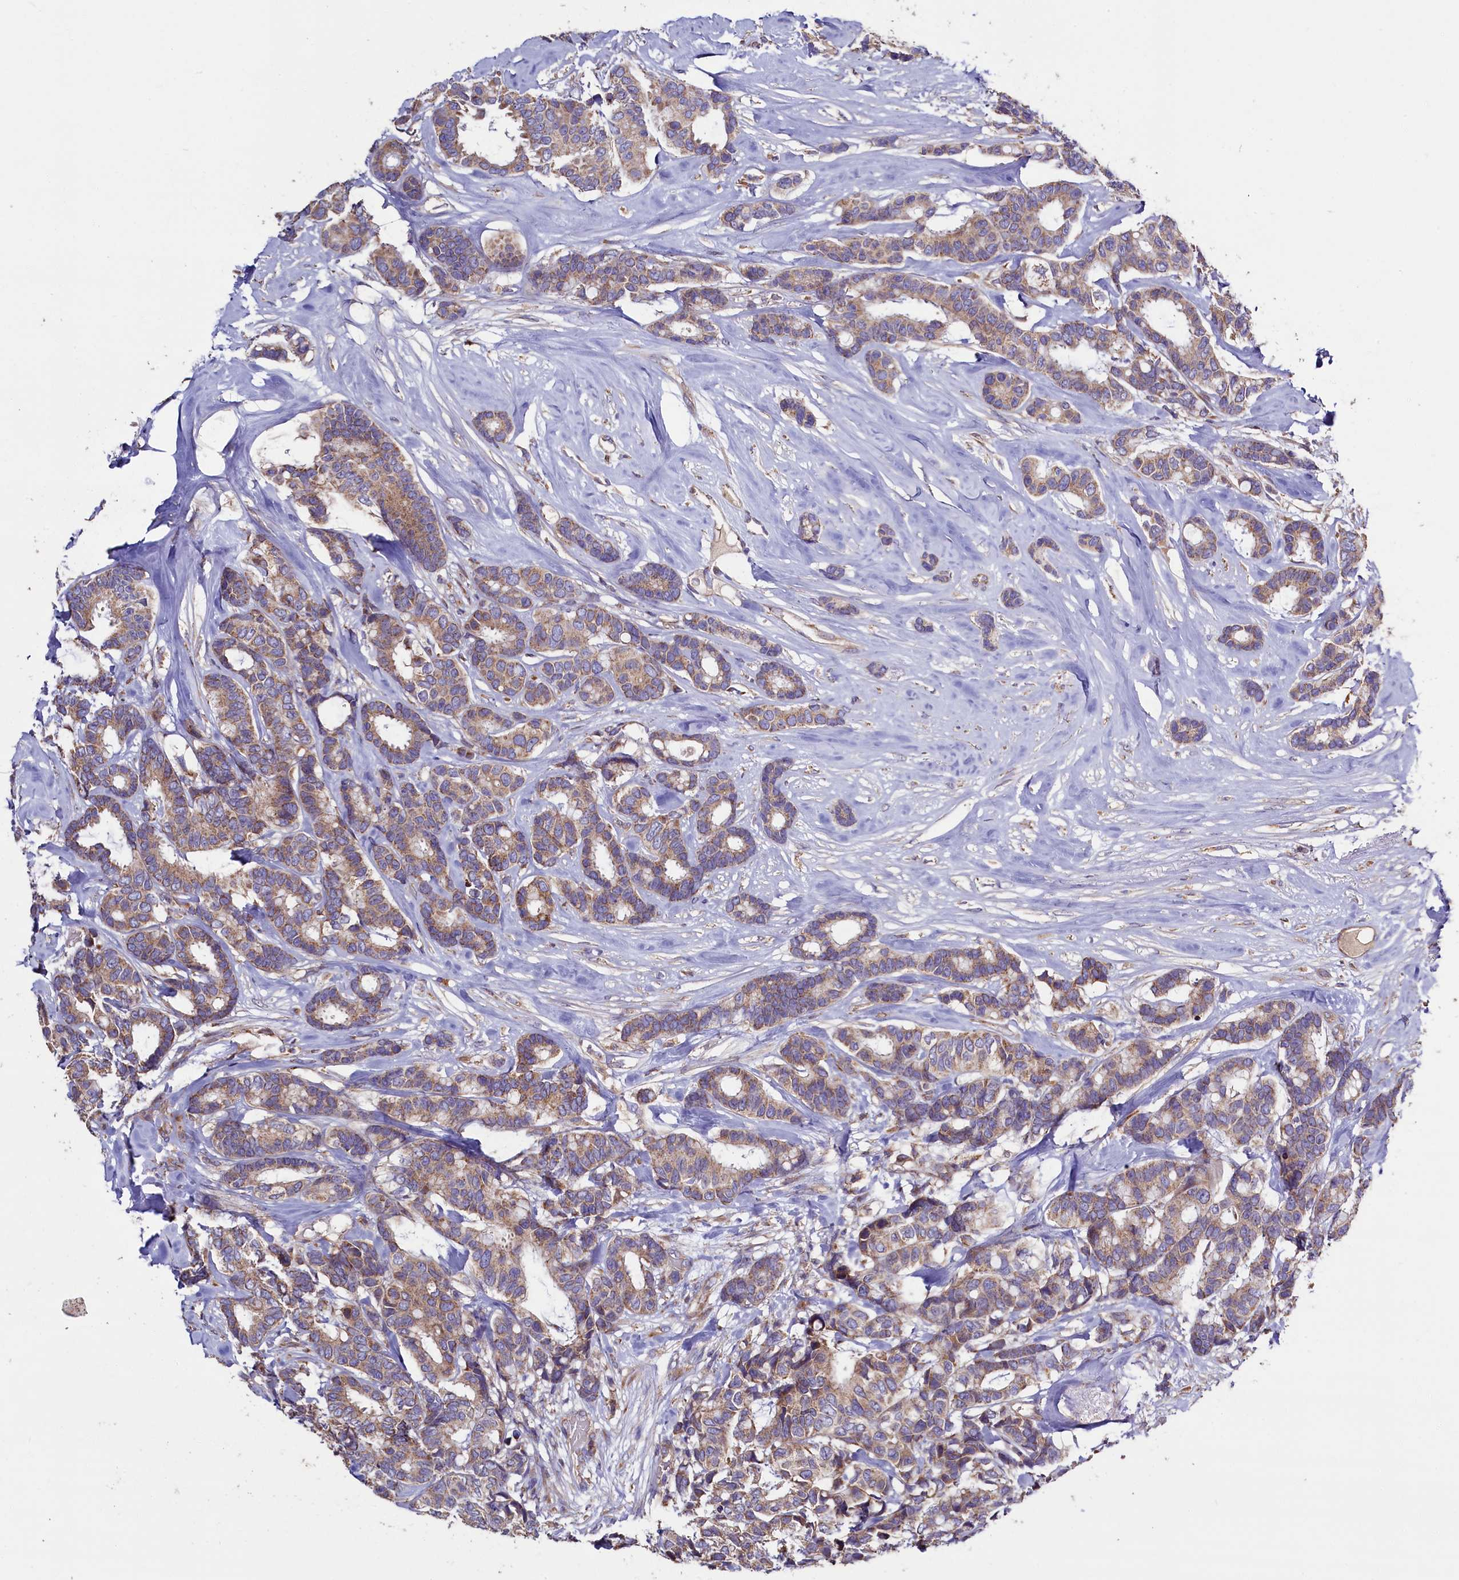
{"staining": {"intensity": "moderate", "quantity": ">75%", "location": "cytoplasmic/membranous"}, "tissue": "breast cancer", "cell_type": "Tumor cells", "image_type": "cancer", "snomed": [{"axis": "morphology", "description": "Duct carcinoma"}, {"axis": "topography", "description": "Breast"}], "caption": "Brown immunohistochemical staining in breast infiltrating ductal carcinoma displays moderate cytoplasmic/membranous positivity in approximately >75% of tumor cells. The protein of interest is shown in brown color, while the nuclei are stained blue.", "gene": "ZSWIM1", "patient": {"sex": "female", "age": 87}}